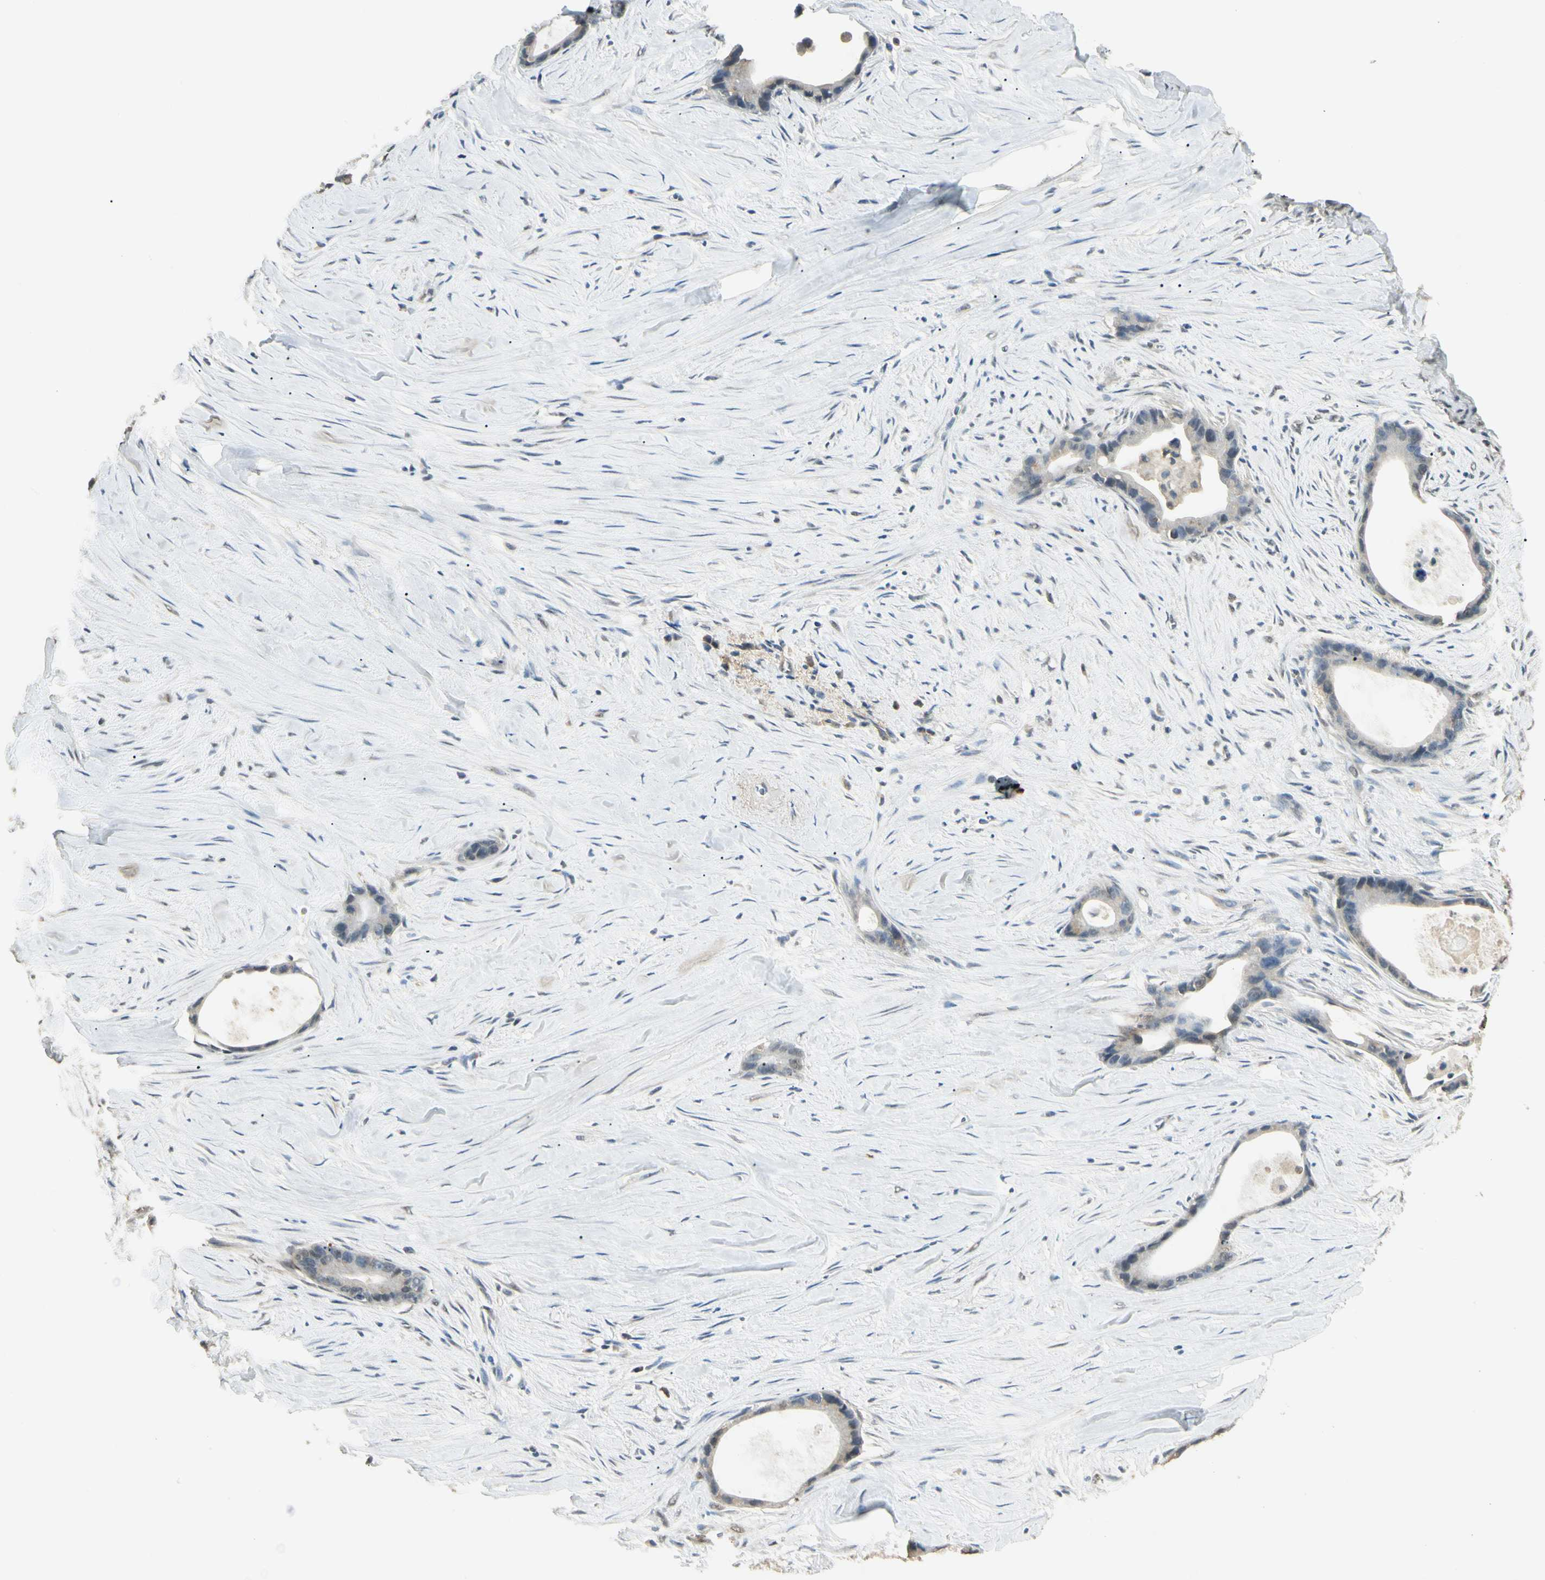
{"staining": {"intensity": "negative", "quantity": "none", "location": "none"}, "tissue": "liver cancer", "cell_type": "Tumor cells", "image_type": "cancer", "snomed": [{"axis": "morphology", "description": "Cholangiocarcinoma"}, {"axis": "topography", "description": "Liver"}], "caption": "Liver cancer (cholangiocarcinoma) was stained to show a protein in brown. There is no significant staining in tumor cells.", "gene": "SGCA", "patient": {"sex": "female", "age": 55}}